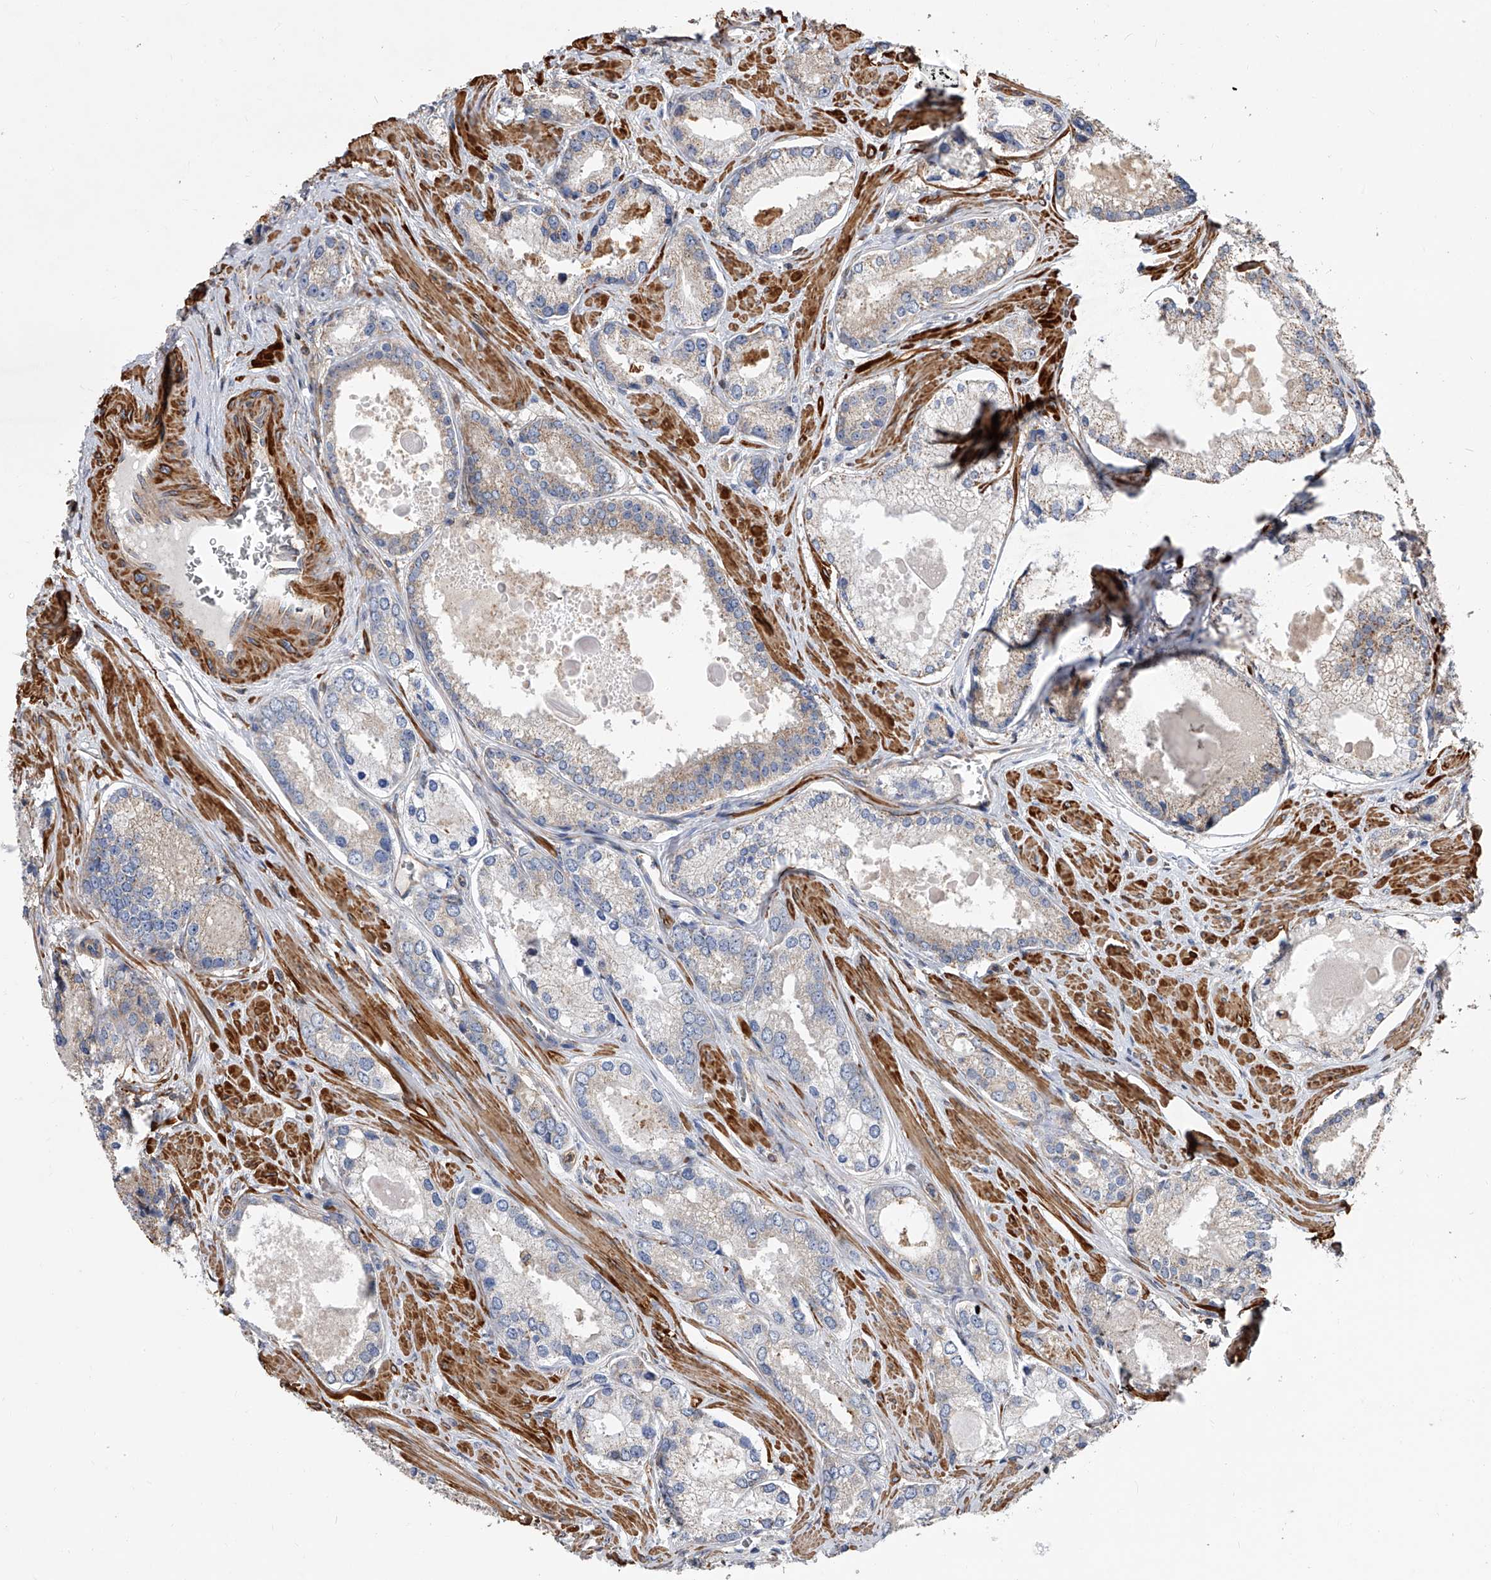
{"staining": {"intensity": "negative", "quantity": "none", "location": "none"}, "tissue": "prostate cancer", "cell_type": "Tumor cells", "image_type": "cancer", "snomed": [{"axis": "morphology", "description": "Adenocarcinoma, Low grade"}, {"axis": "topography", "description": "Prostate"}], "caption": "Prostate cancer (adenocarcinoma (low-grade)) was stained to show a protein in brown. There is no significant positivity in tumor cells.", "gene": "PISD", "patient": {"sex": "male", "age": 54}}